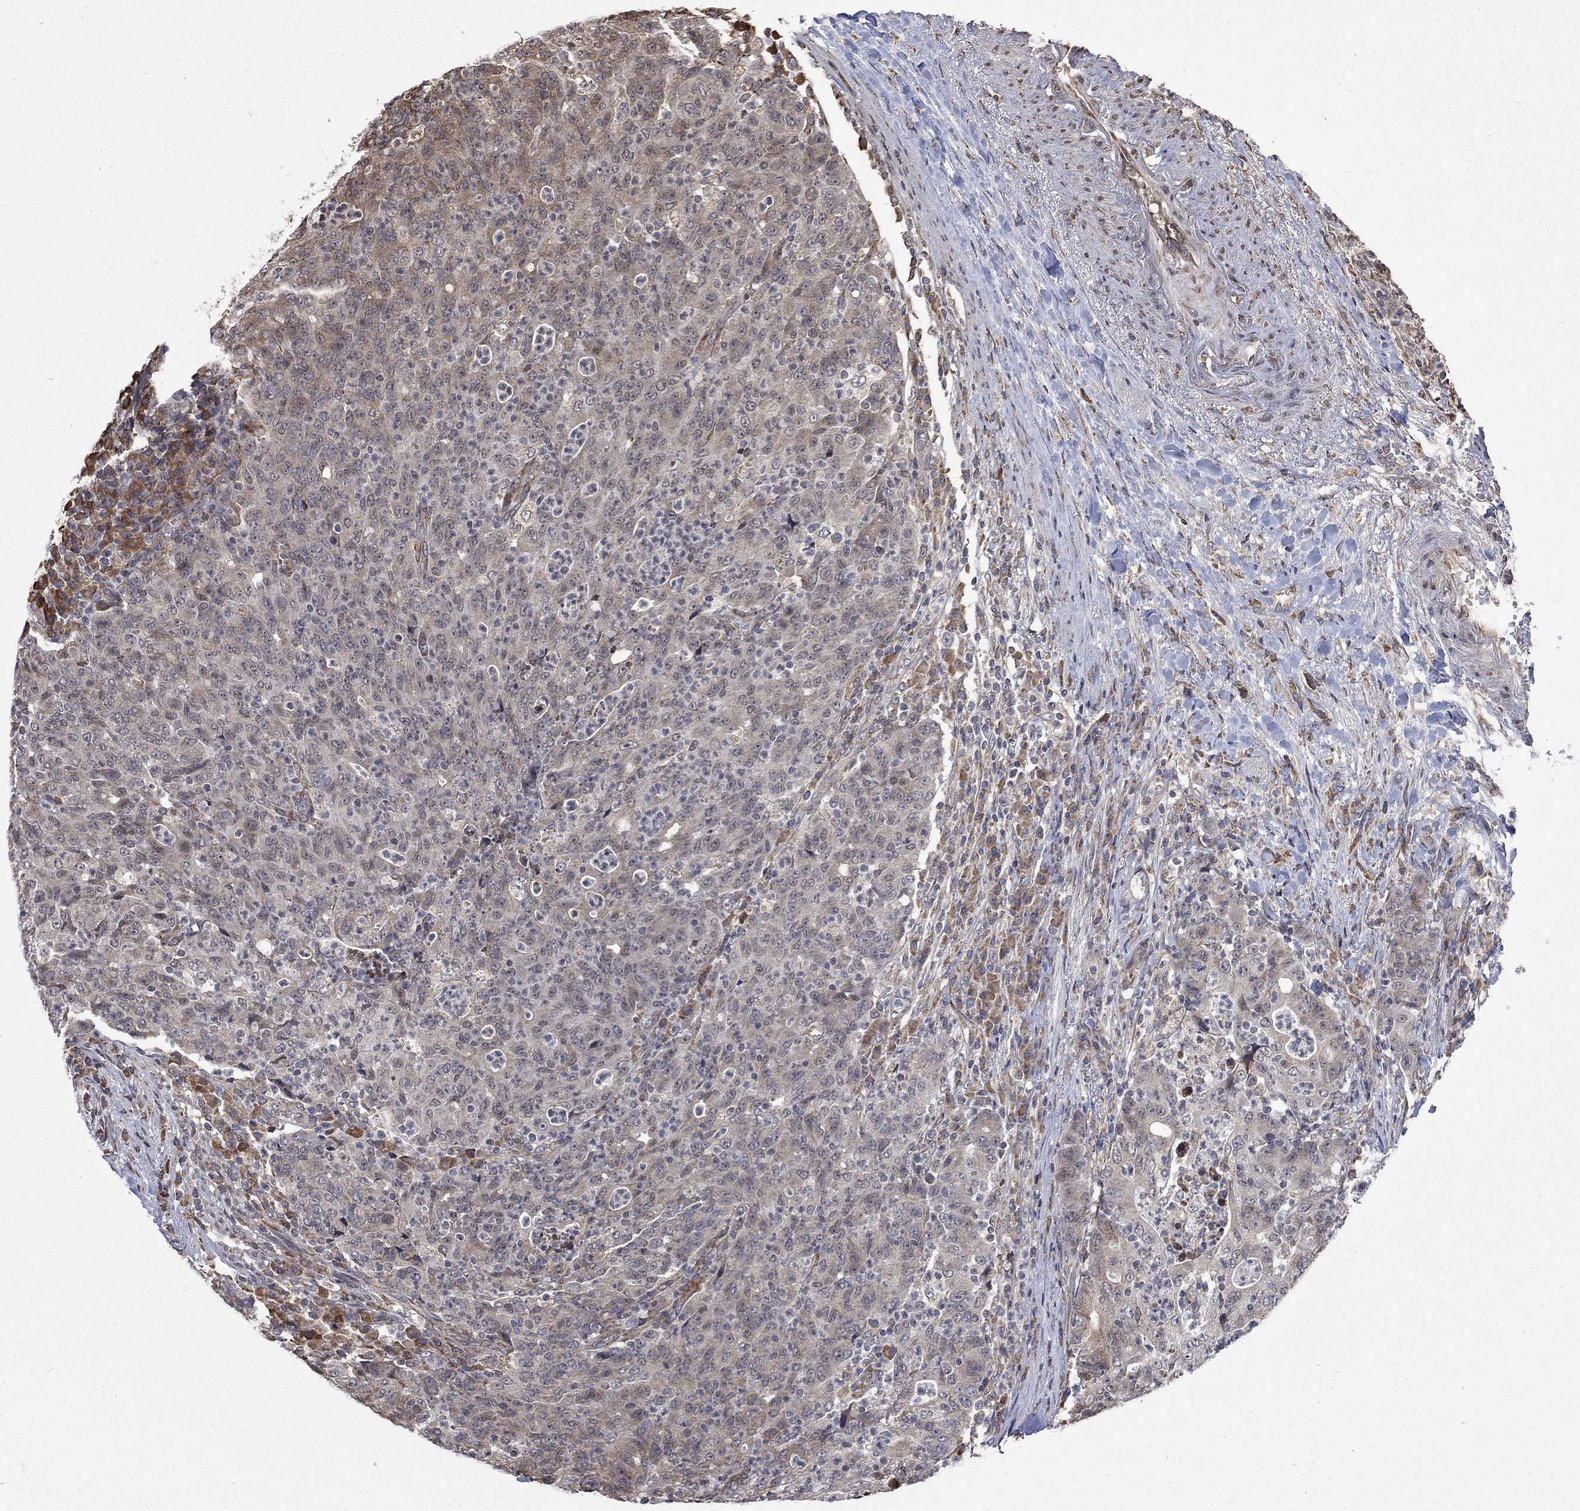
{"staining": {"intensity": "weak", "quantity": "<25%", "location": "cytoplasmic/membranous"}, "tissue": "colorectal cancer", "cell_type": "Tumor cells", "image_type": "cancer", "snomed": [{"axis": "morphology", "description": "Adenocarcinoma, NOS"}, {"axis": "topography", "description": "Colon"}], "caption": "DAB (3,3'-diaminobenzidine) immunohistochemical staining of adenocarcinoma (colorectal) reveals no significant positivity in tumor cells.", "gene": "ESRRA", "patient": {"sex": "male", "age": 70}}